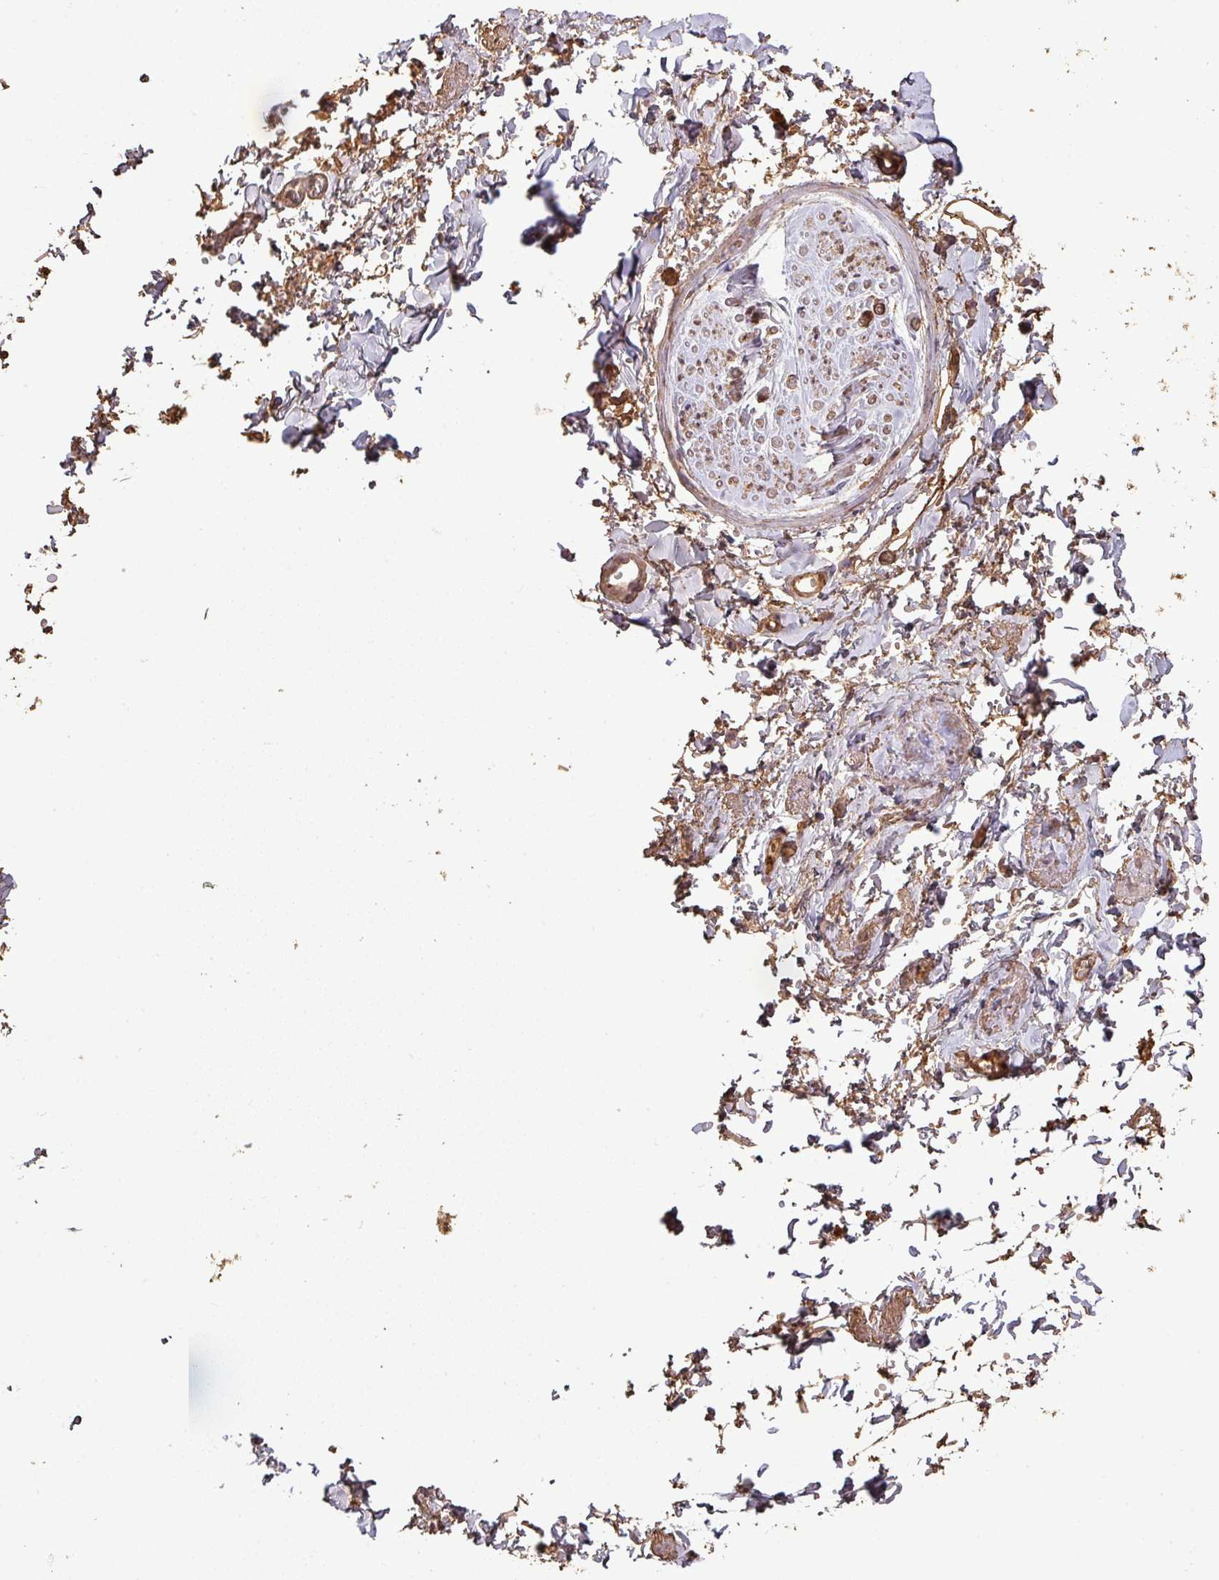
{"staining": {"intensity": "weak", "quantity": ">75%", "location": "cytoplasmic/membranous"}, "tissue": "adipose tissue", "cell_type": "Adipocytes", "image_type": "normal", "snomed": [{"axis": "morphology", "description": "Normal tissue, NOS"}, {"axis": "topography", "description": "Vulva"}, {"axis": "topography", "description": "Vagina"}, {"axis": "topography", "description": "Peripheral nerve tissue"}], "caption": "Immunohistochemical staining of benign human adipose tissue demonstrates >75% levels of weak cytoplasmic/membranous protein expression in approximately >75% of adipocytes.", "gene": "ATAT1", "patient": {"sex": "female", "age": 66}}